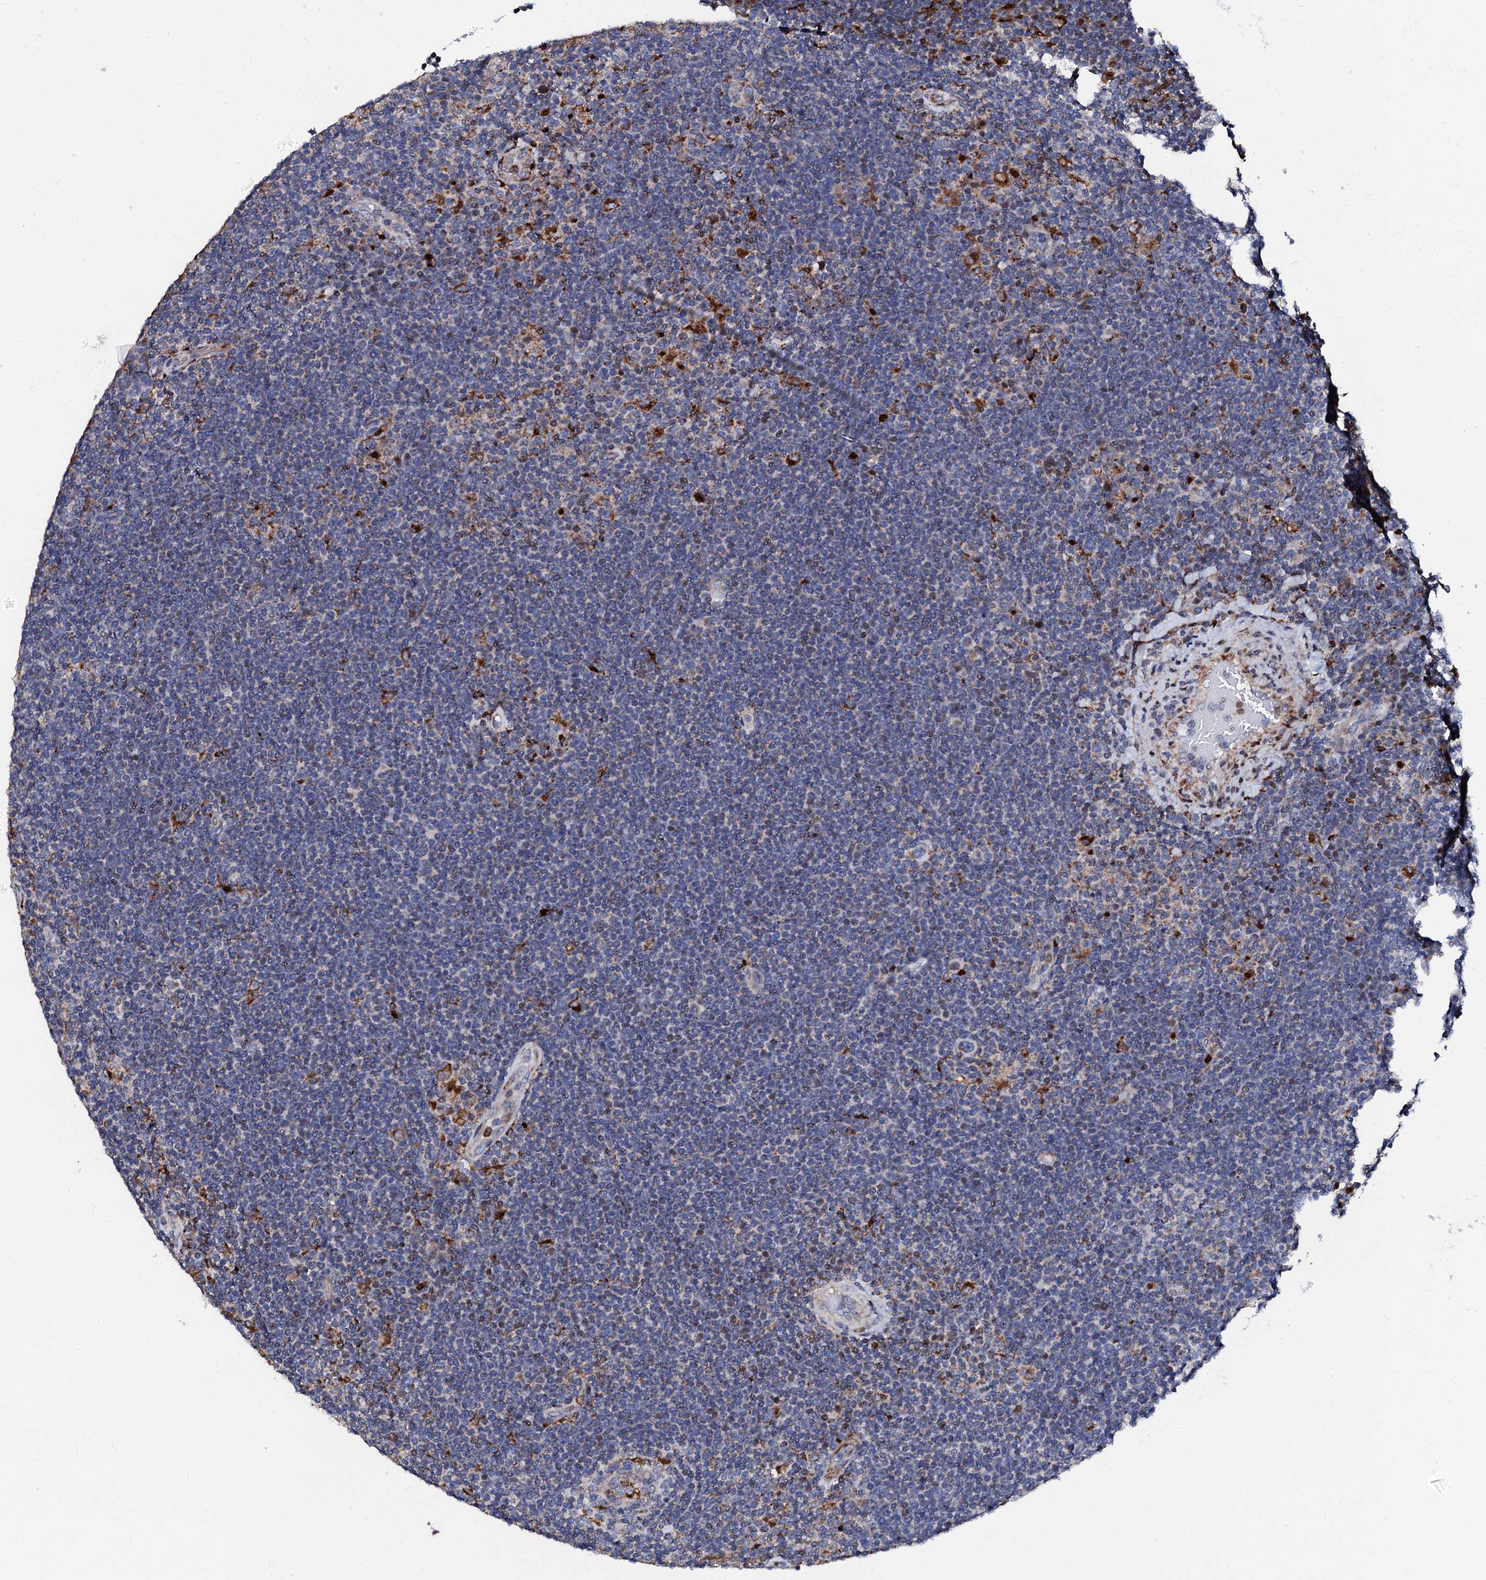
{"staining": {"intensity": "strong", "quantity": "25%-75%", "location": "cytoplasmic/membranous"}, "tissue": "lymphoma", "cell_type": "Tumor cells", "image_type": "cancer", "snomed": [{"axis": "morphology", "description": "Hodgkin's disease, NOS"}, {"axis": "topography", "description": "Lymph node"}], "caption": "Tumor cells show high levels of strong cytoplasmic/membranous positivity in approximately 25%-75% of cells in human Hodgkin's disease.", "gene": "TCIRG1", "patient": {"sex": "female", "age": 57}}